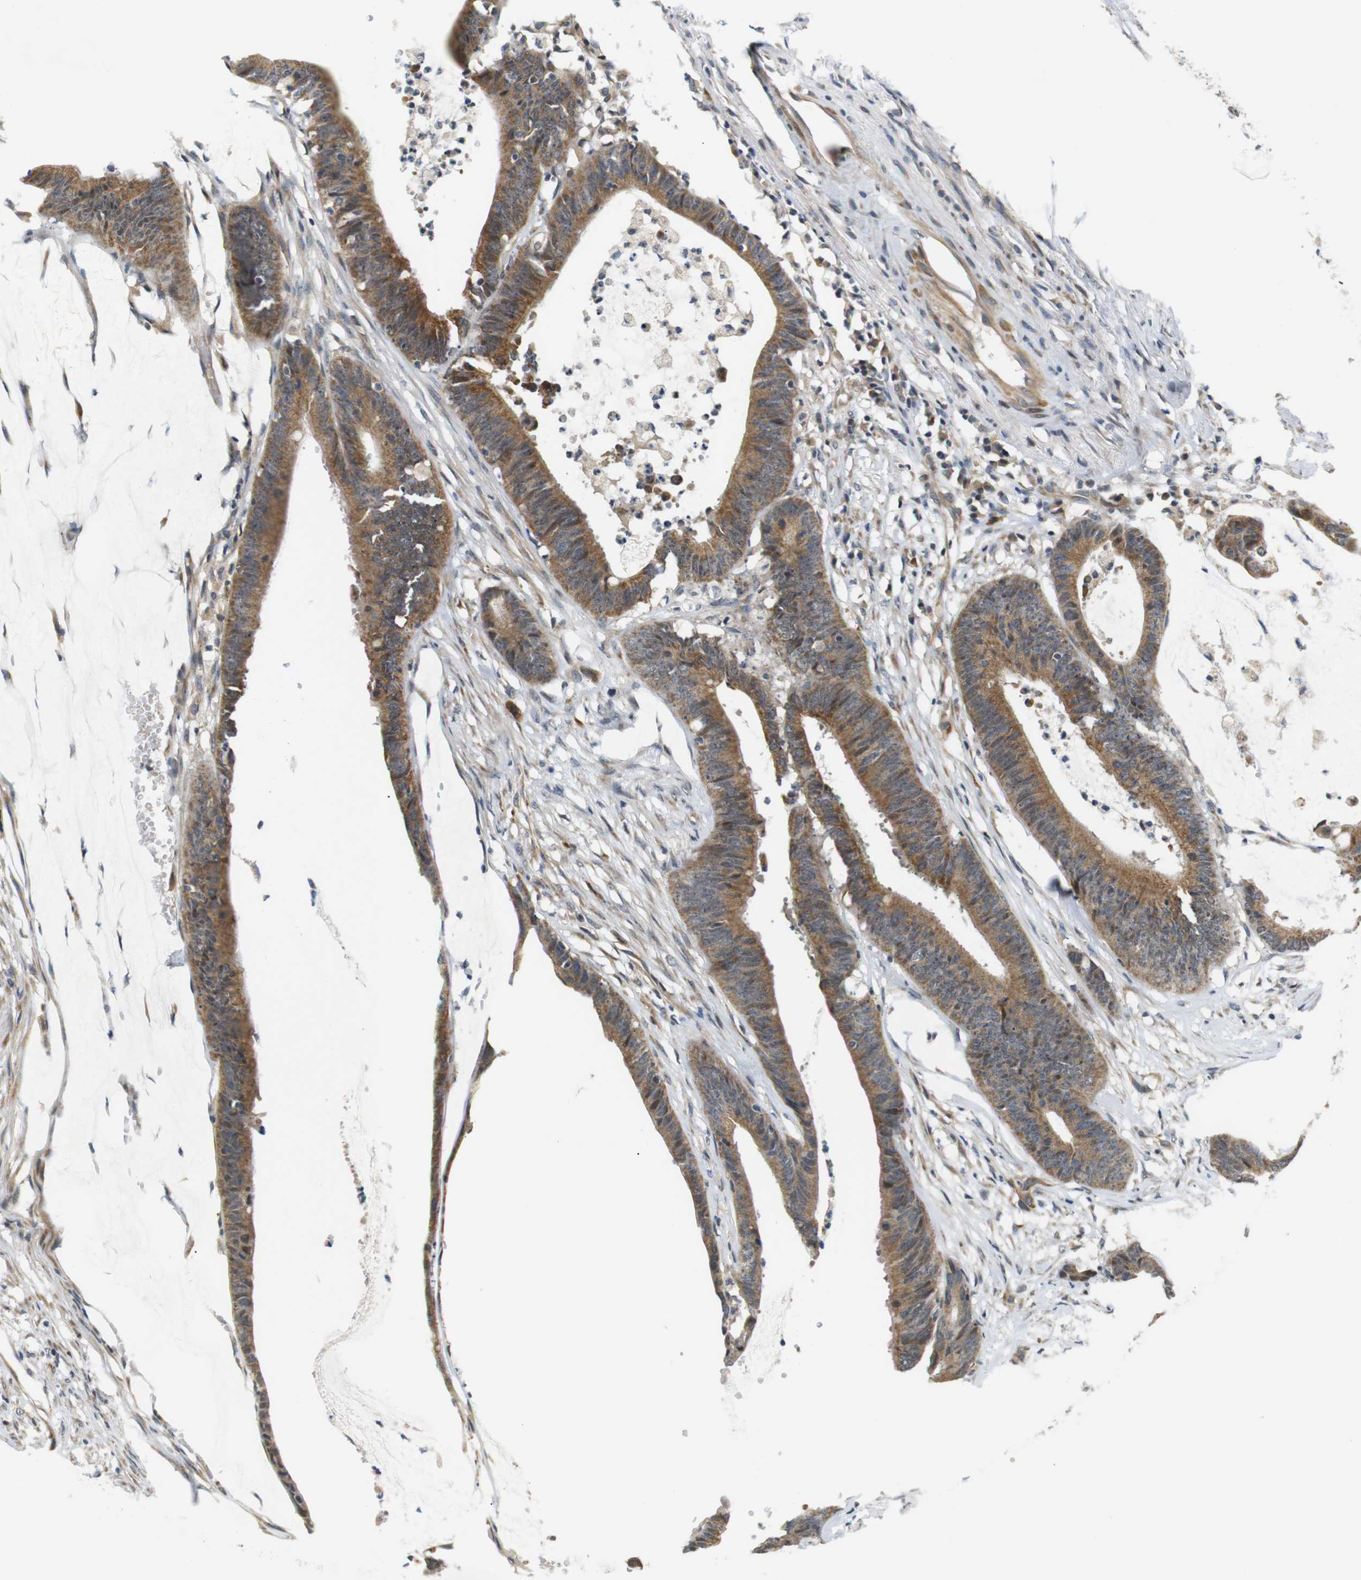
{"staining": {"intensity": "moderate", "quantity": ">75%", "location": "cytoplasmic/membranous"}, "tissue": "colorectal cancer", "cell_type": "Tumor cells", "image_type": "cancer", "snomed": [{"axis": "morphology", "description": "Adenocarcinoma, NOS"}, {"axis": "topography", "description": "Rectum"}], "caption": "Immunohistochemical staining of human colorectal adenocarcinoma exhibits medium levels of moderate cytoplasmic/membranous protein expression in approximately >75% of tumor cells.", "gene": "SYDE1", "patient": {"sex": "female", "age": 66}}